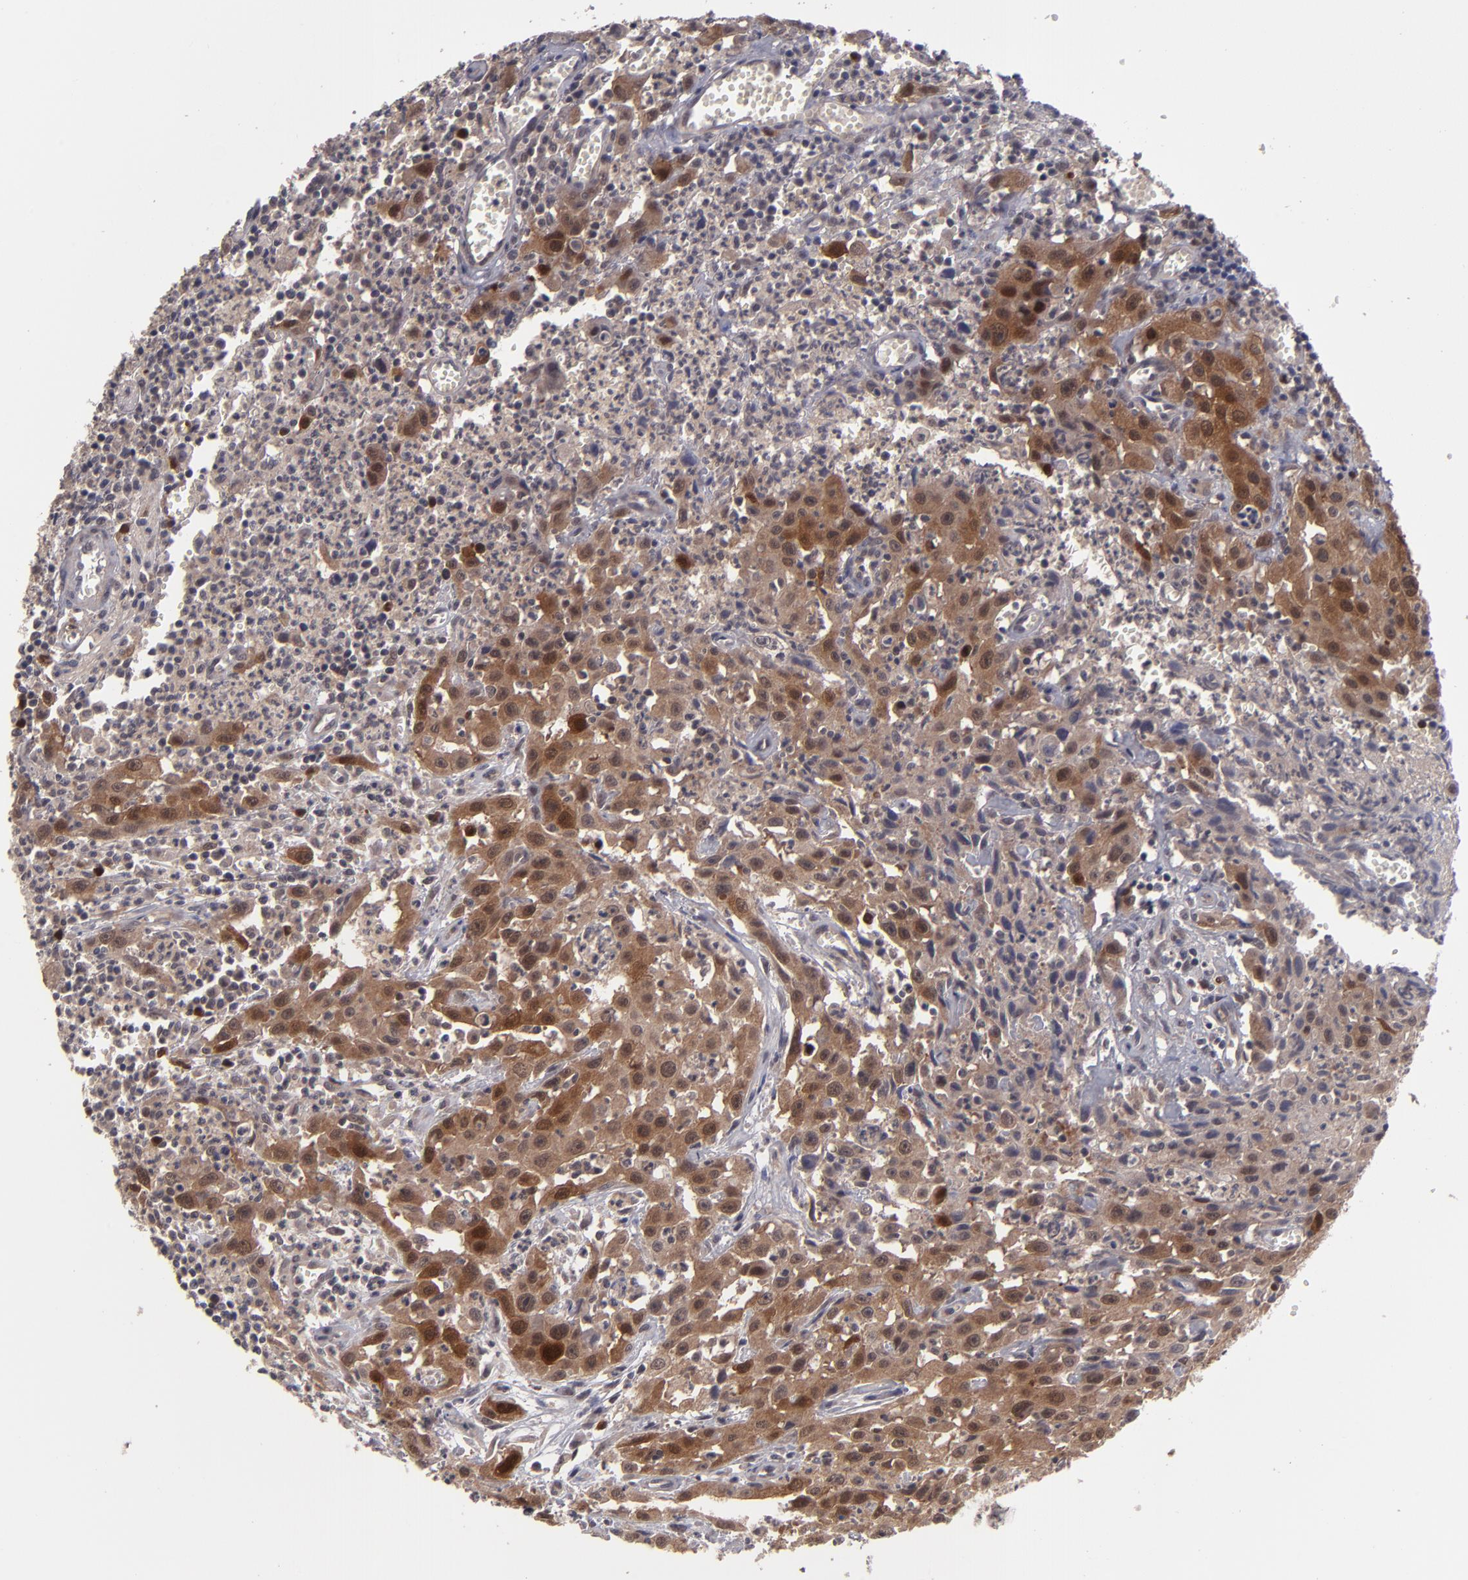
{"staining": {"intensity": "strong", "quantity": ">75%", "location": "cytoplasmic/membranous,nuclear"}, "tissue": "urothelial cancer", "cell_type": "Tumor cells", "image_type": "cancer", "snomed": [{"axis": "morphology", "description": "Urothelial carcinoma, High grade"}, {"axis": "topography", "description": "Urinary bladder"}], "caption": "Human high-grade urothelial carcinoma stained with a protein marker exhibits strong staining in tumor cells.", "gene": "TYMS", "patient": {"sex": "male", "age": 66}}